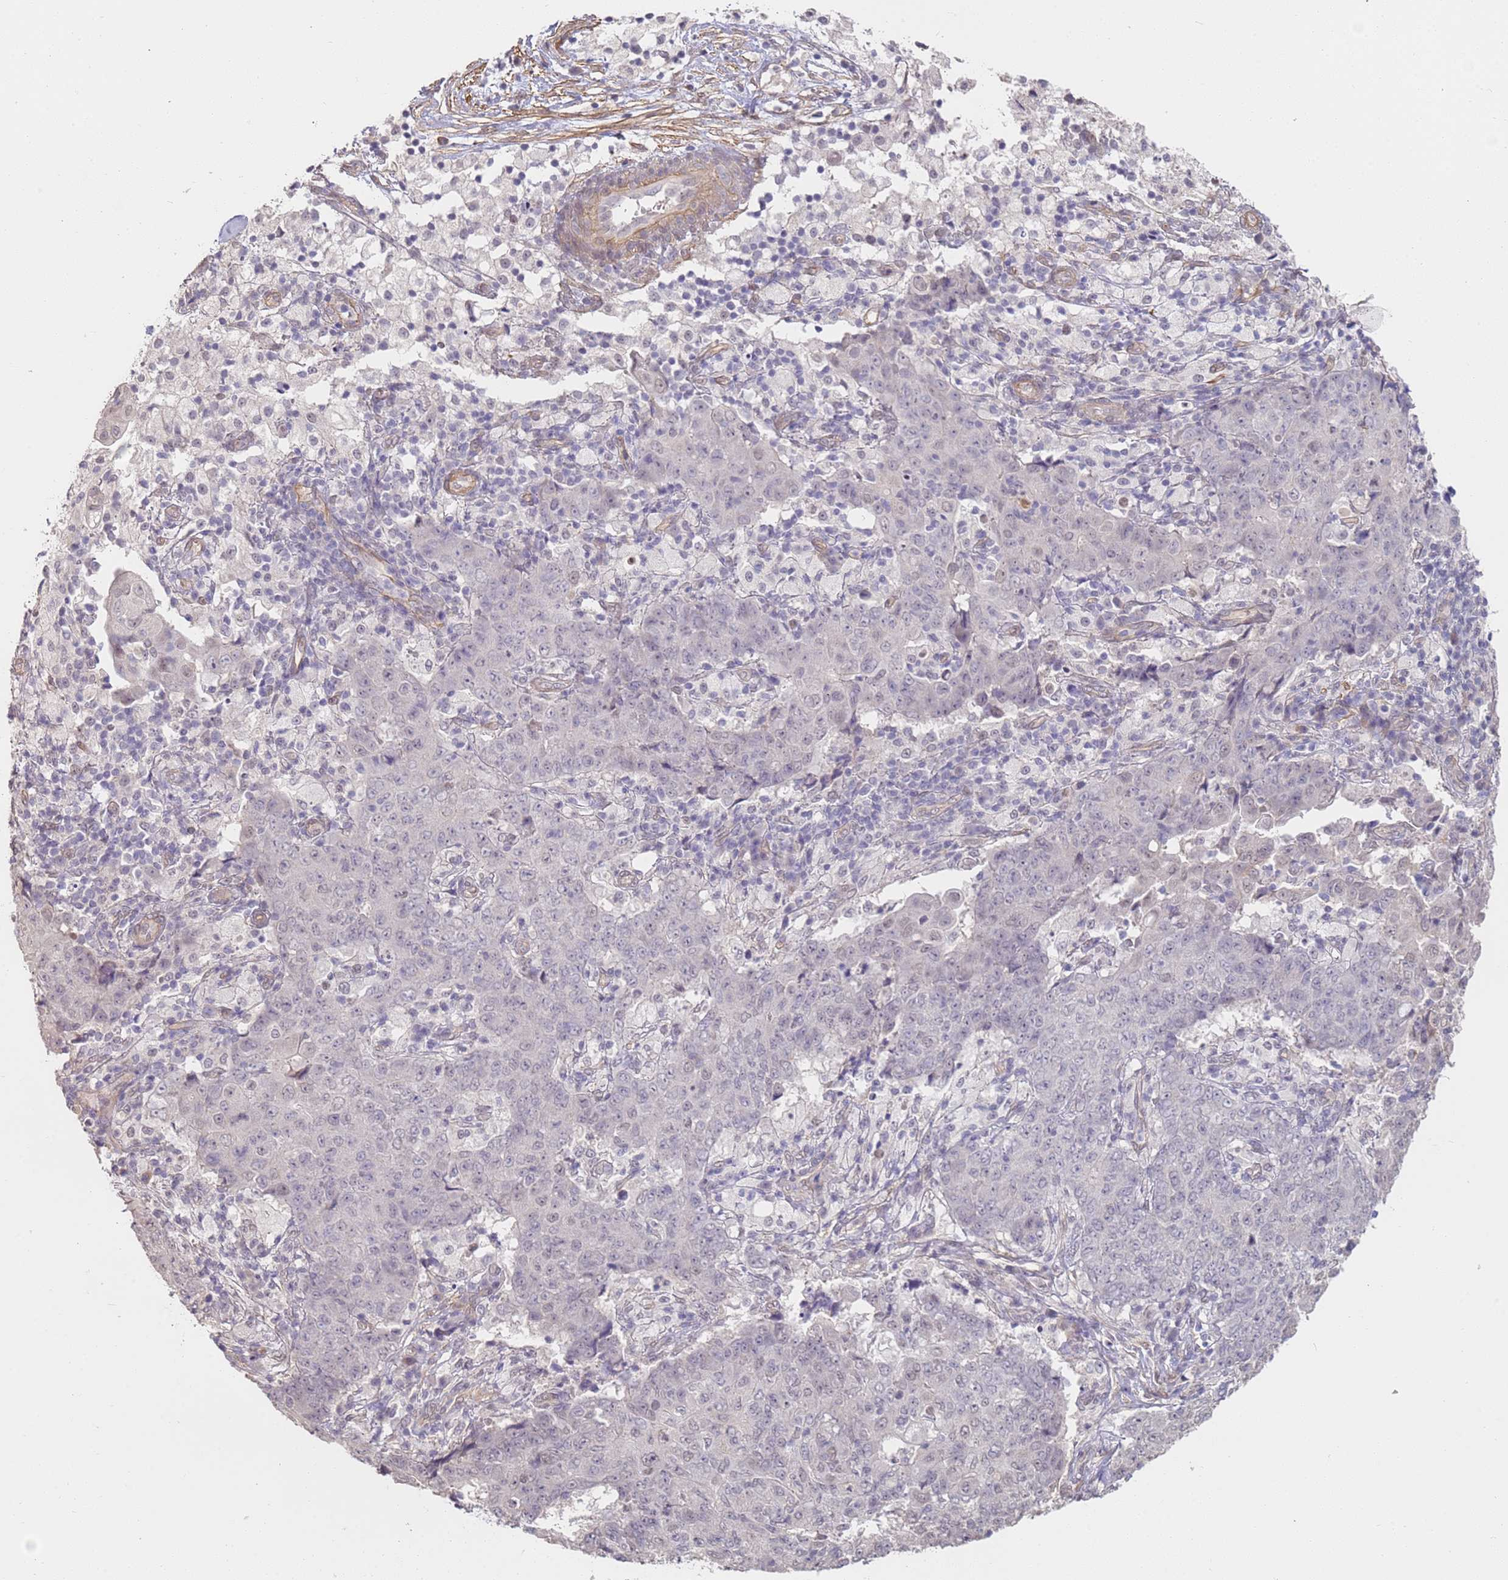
{"staining": {"intensity": "negative", "quantity": "none", "location": "none"}, "tissue": "ovarian cancer", "cell_type": "Tumor cells", "image_type": "cancer", "snomed": [{"axis": "morphology", "description": "Carcinoma, endometroid"}, {"axis": "topography", "description": "Ovary"}], "caption": "Ovarian endometroid carcinoma stained for a protein using immunohistochemistry (IHC) demonstrates no staining tumor cells.", "gene": "WDR93", "patient": {"sex": "female", "age": 42}}